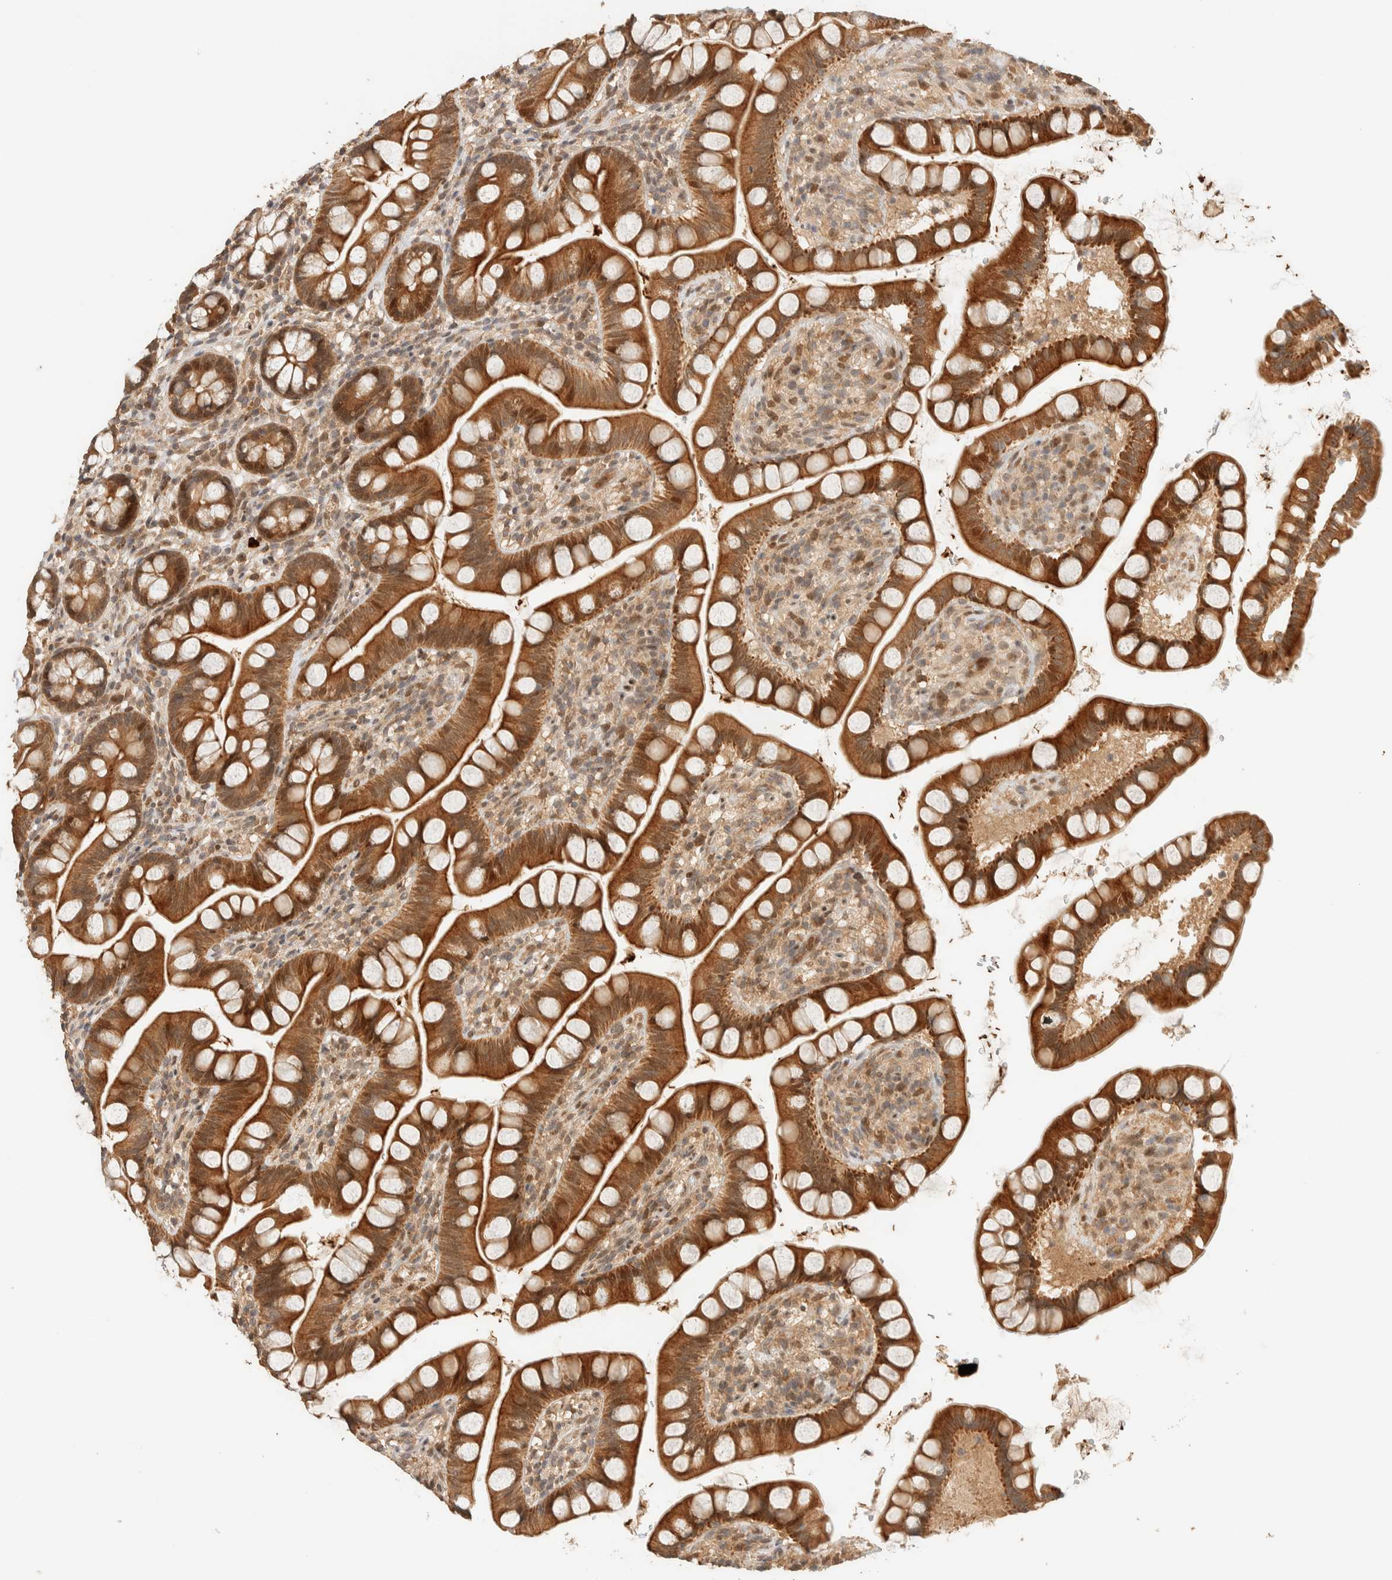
{"staining": {"intensity": "strong", "quantity": ">75%", "location": "cytoplasmic/membranous,nuclear"}, "tissue": "small intestine", "cell_type": "Glandular cells", "image_type": "normal", "snomed": [{"axis": "morphology", "description": "Normal tissue, NOS"}, {"axis": "topography", "description": "Small intestine"}], "caption": "A photomicrograph of small intestine stained for a protein shows strong cytoplasmic/membranous,nuclear brown staining in glandular cells.", "gene": "ZBTB34", "patient": {"sex": "female", "age": 84}}